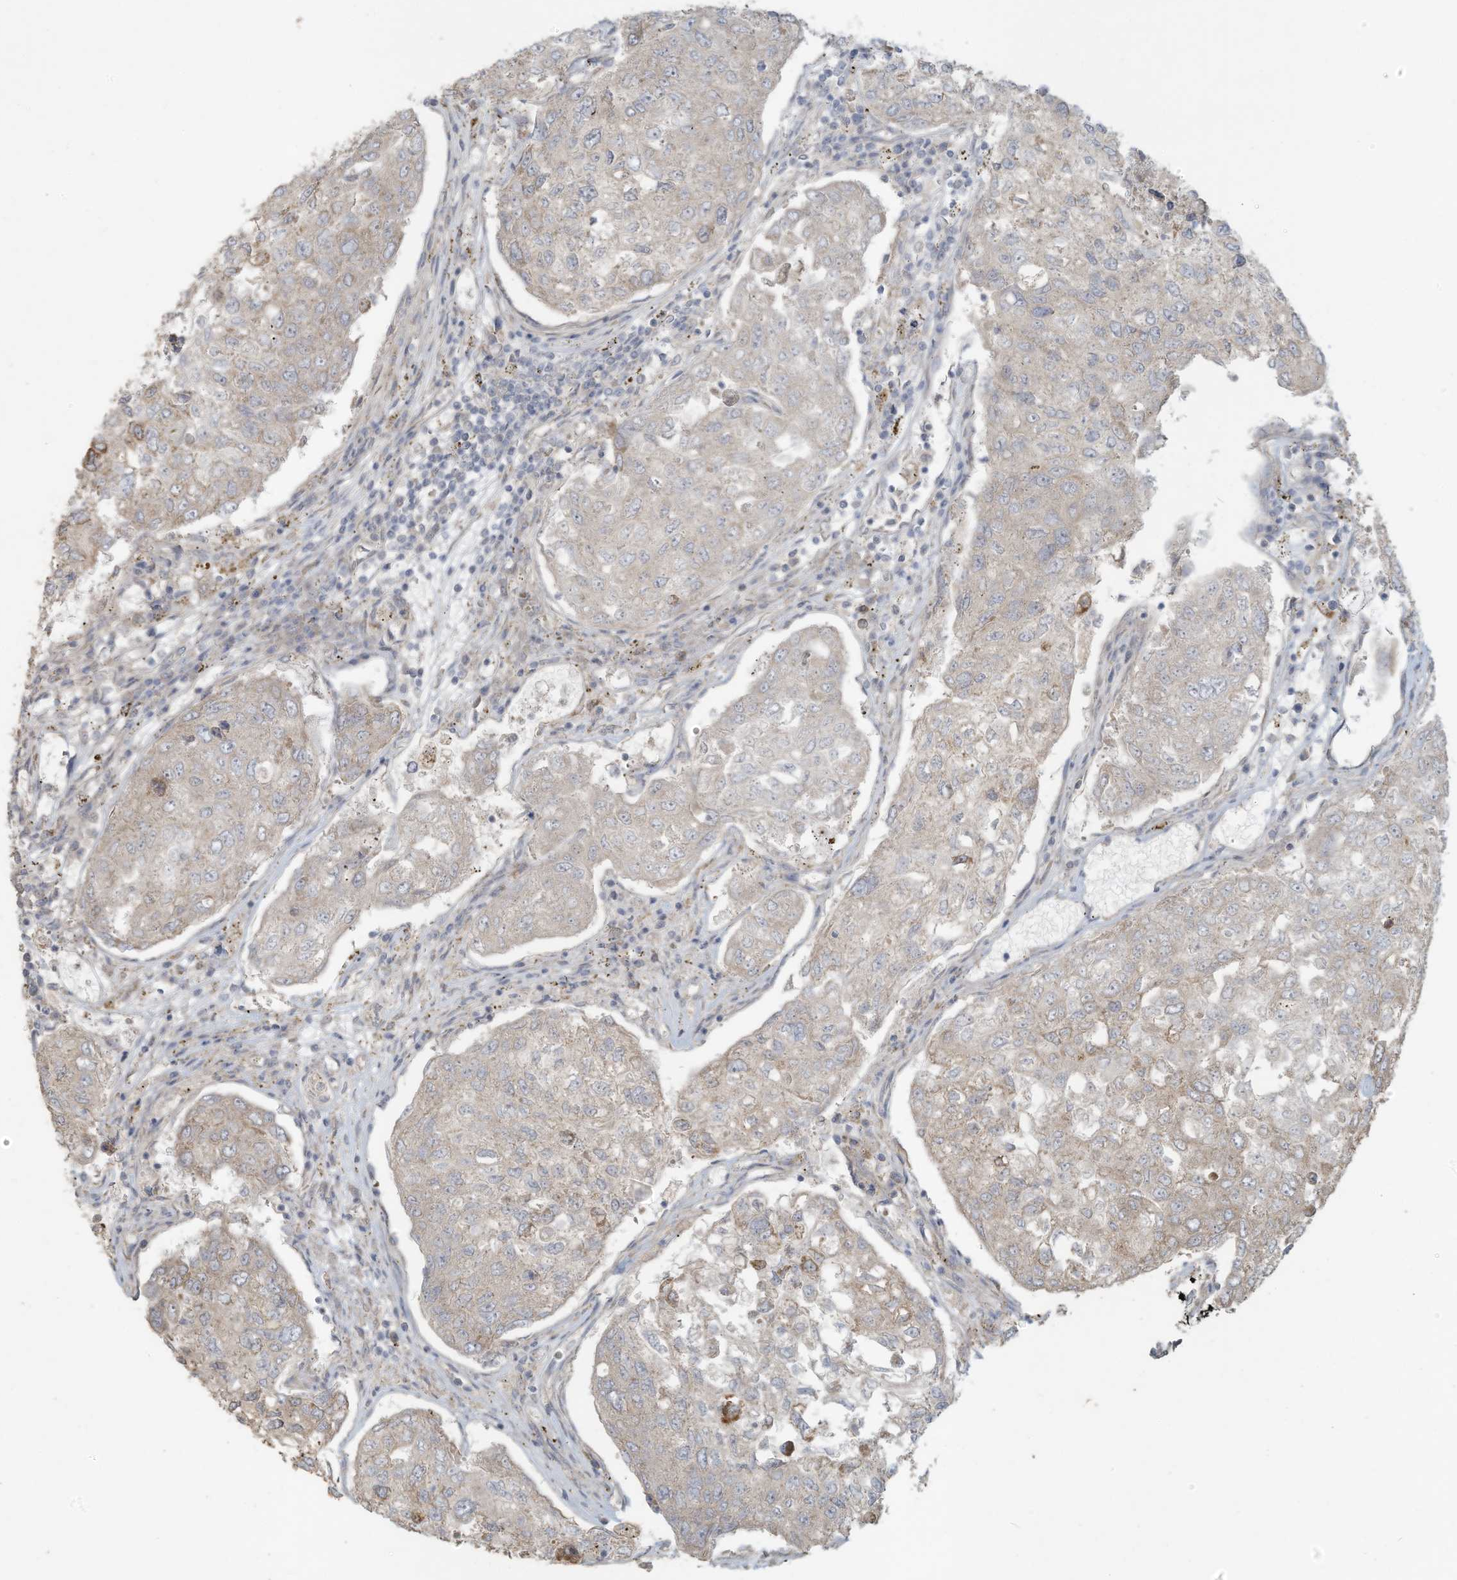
{"staining": {"intensity": "weak", "quantity": "25%-75%", "location": "cytoplasmic/membranous"}, "tissue": "urothelial cancer", "cell_type": "Tumor cells", "image_type": "cancer", "snomed": [{"axis": "morphology", "description": "Urothelial carcinoma, High grade"}, {"axis": "topography", "description": "Lymph node"}, {"axis": "topography", "description": "Urinary bladder"}], "caption": "A histopathology image of urothelial cancer stained for a protein displays weak cytoplasmic/membranous brown staining in tumor cells.", "gene": "MAGIX", "patient": {"sex": "male", "age": 51}}